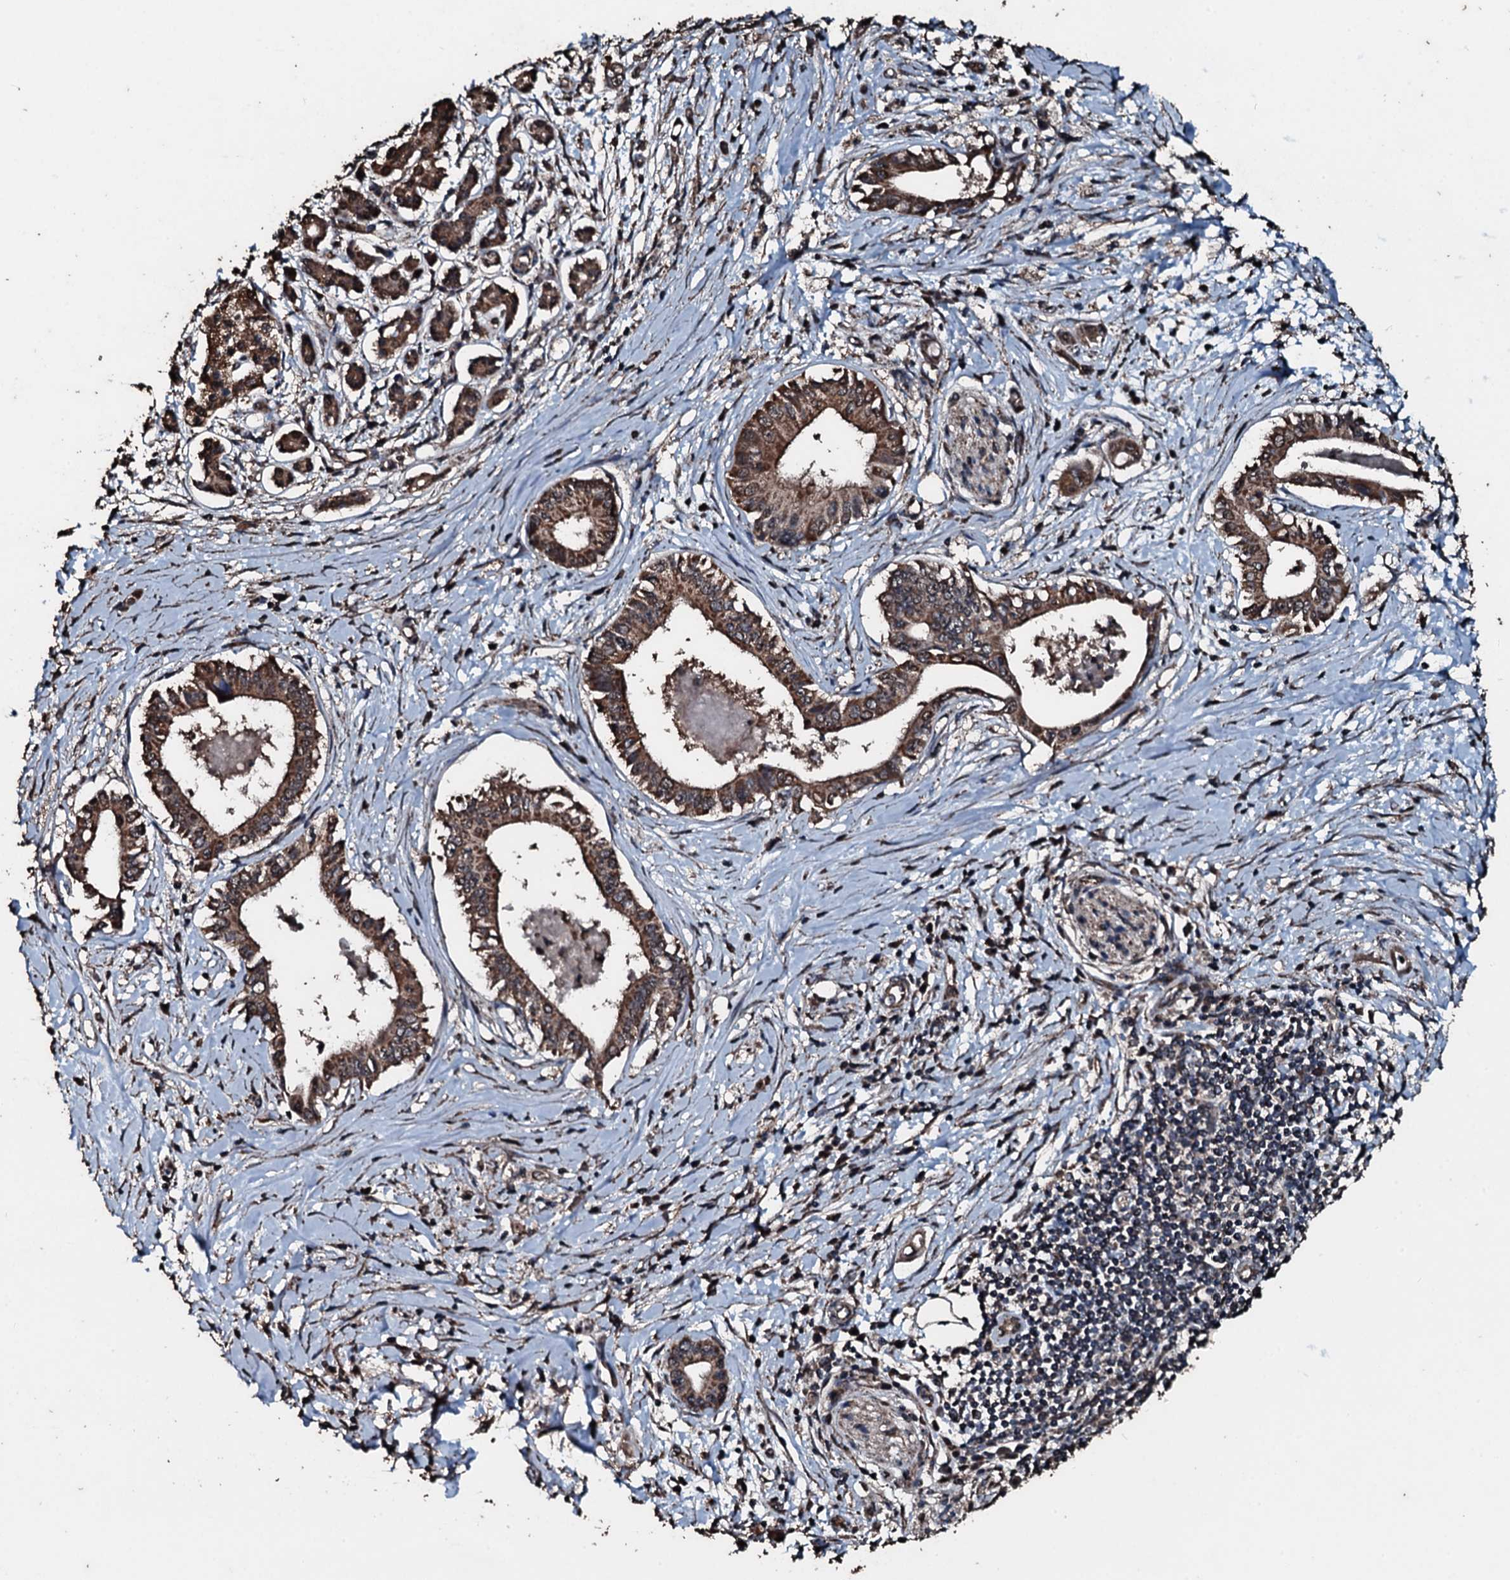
{"staining": {"intensity": "moderate", "quantity": ">75%", "location": "cytoplasmic/membranous"}, "tissue": "pancreatic cancer", "cell_type": "Tumor cells", "image_type": "cancer", "snomed": [{"axis": "morphology", "description": "Adenocarcinoma, NOS"}, {"axis": "topography", "description": "Pancreas"}], "caption": "Immunohistochemistry (IHC) staining of pancreatic adenocarcinoma, which displays medium levels of moderate cytoplasmic/membranous expression in approximately >75% of tumor cells indicating moderate cytoplasmic/membranous protein positivity. The staining was performed using DAB (brown) for protein detection and nuclei were counterstained in hematoxylin (blue).", "gene": "FAAP24", "patient": {"sex": "female", "age": 77}}